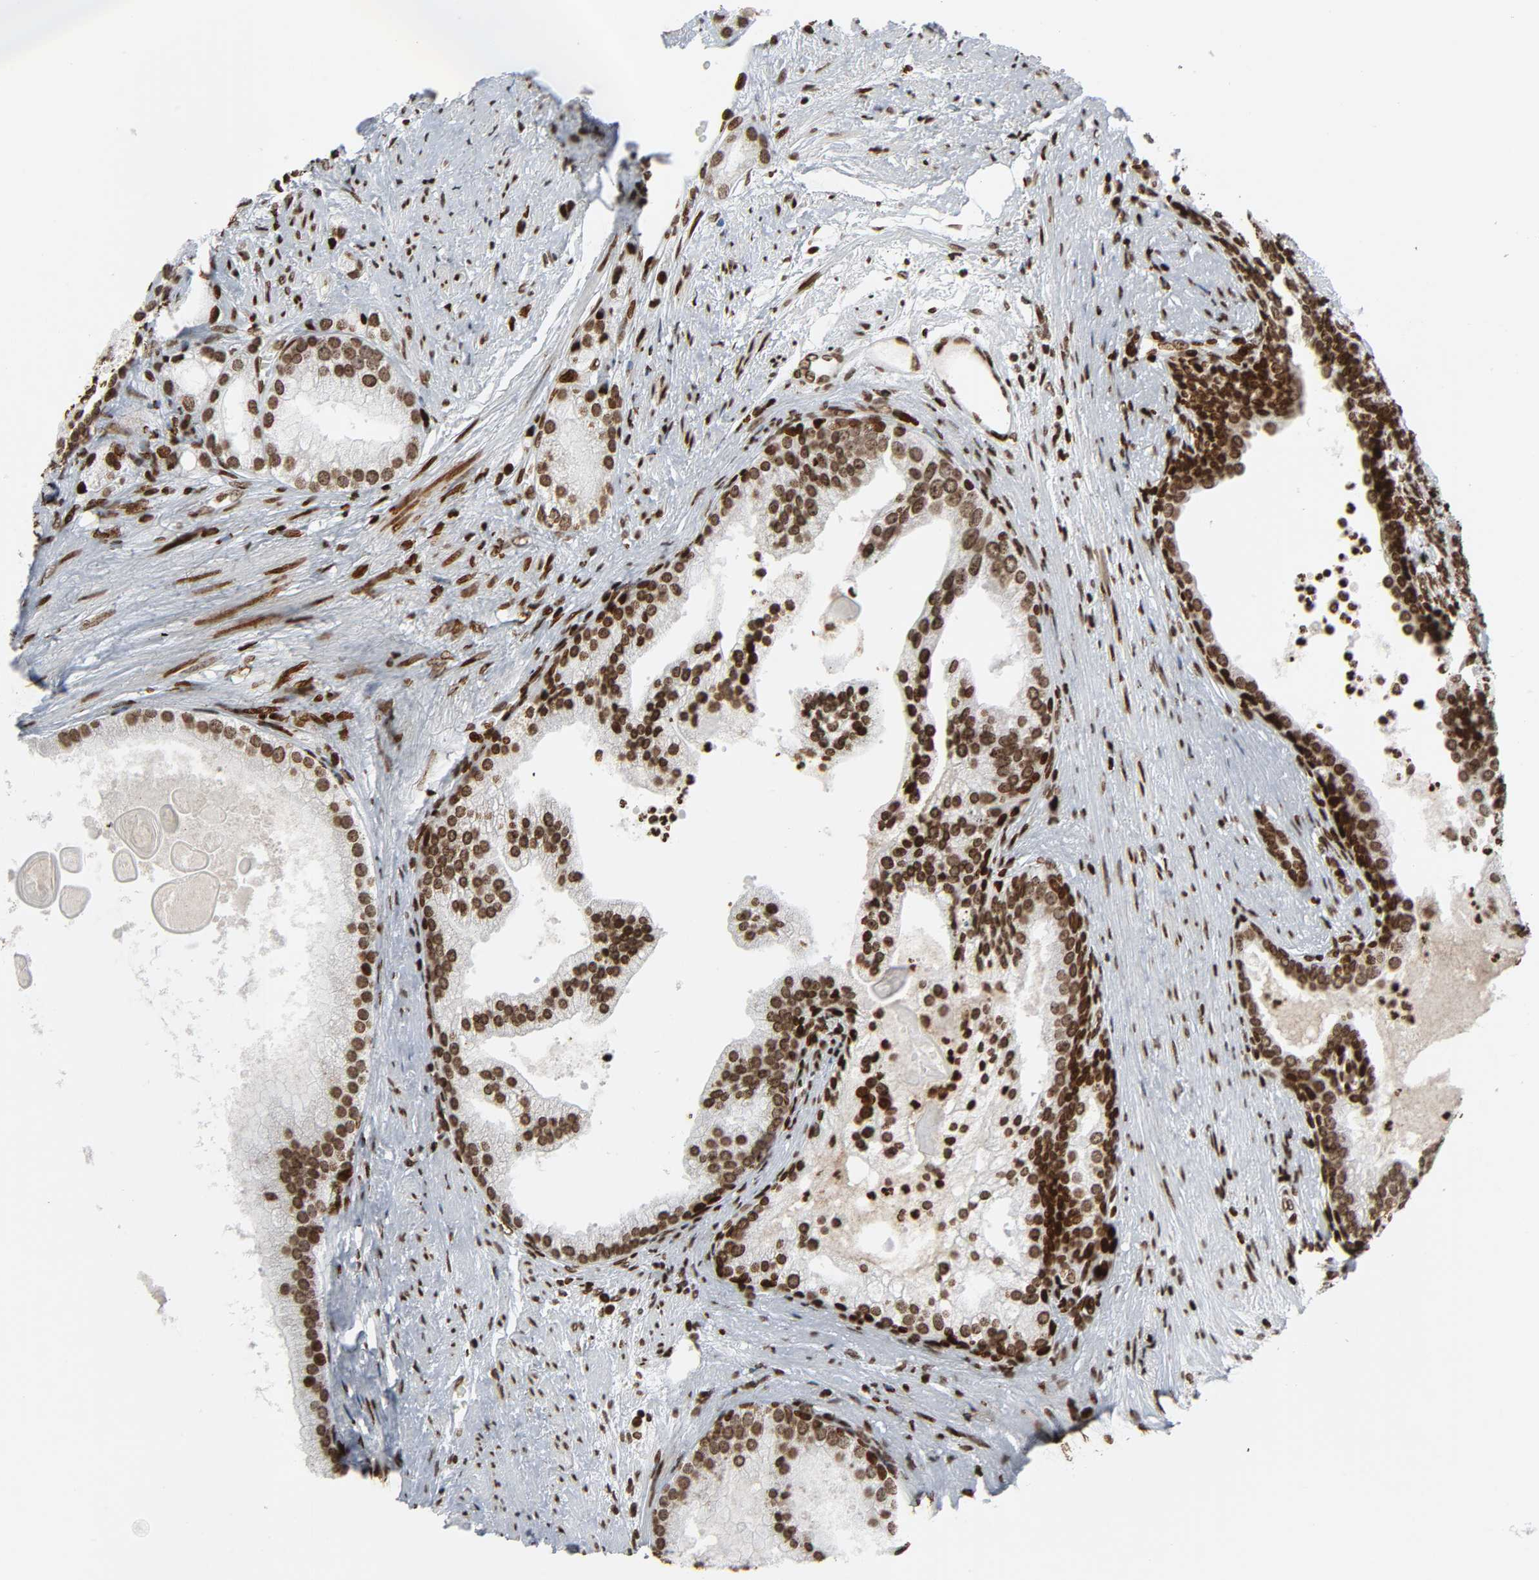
{"staining": {"intensity": "moderate", "quantity": ">75%", "location": "nuclear"}, "tissue": "prostate cancer", "cell_type": "Tumor cells", "image_type": "cancer", "snomed": [{"axis": "morphology", "description": "Adenocarcinoma, Low grade"}, {"axis": "topography", "description": "Prostate"}], "caption": "Immunohistochemical staining of human prostate cancer (low-grade adenocarcinoma) reveals medium levels of moderate nuclear staining in approximately >75% of tumor cells.", "gene": "RXRA", "patient": {"sex": "male", "age": 69}}